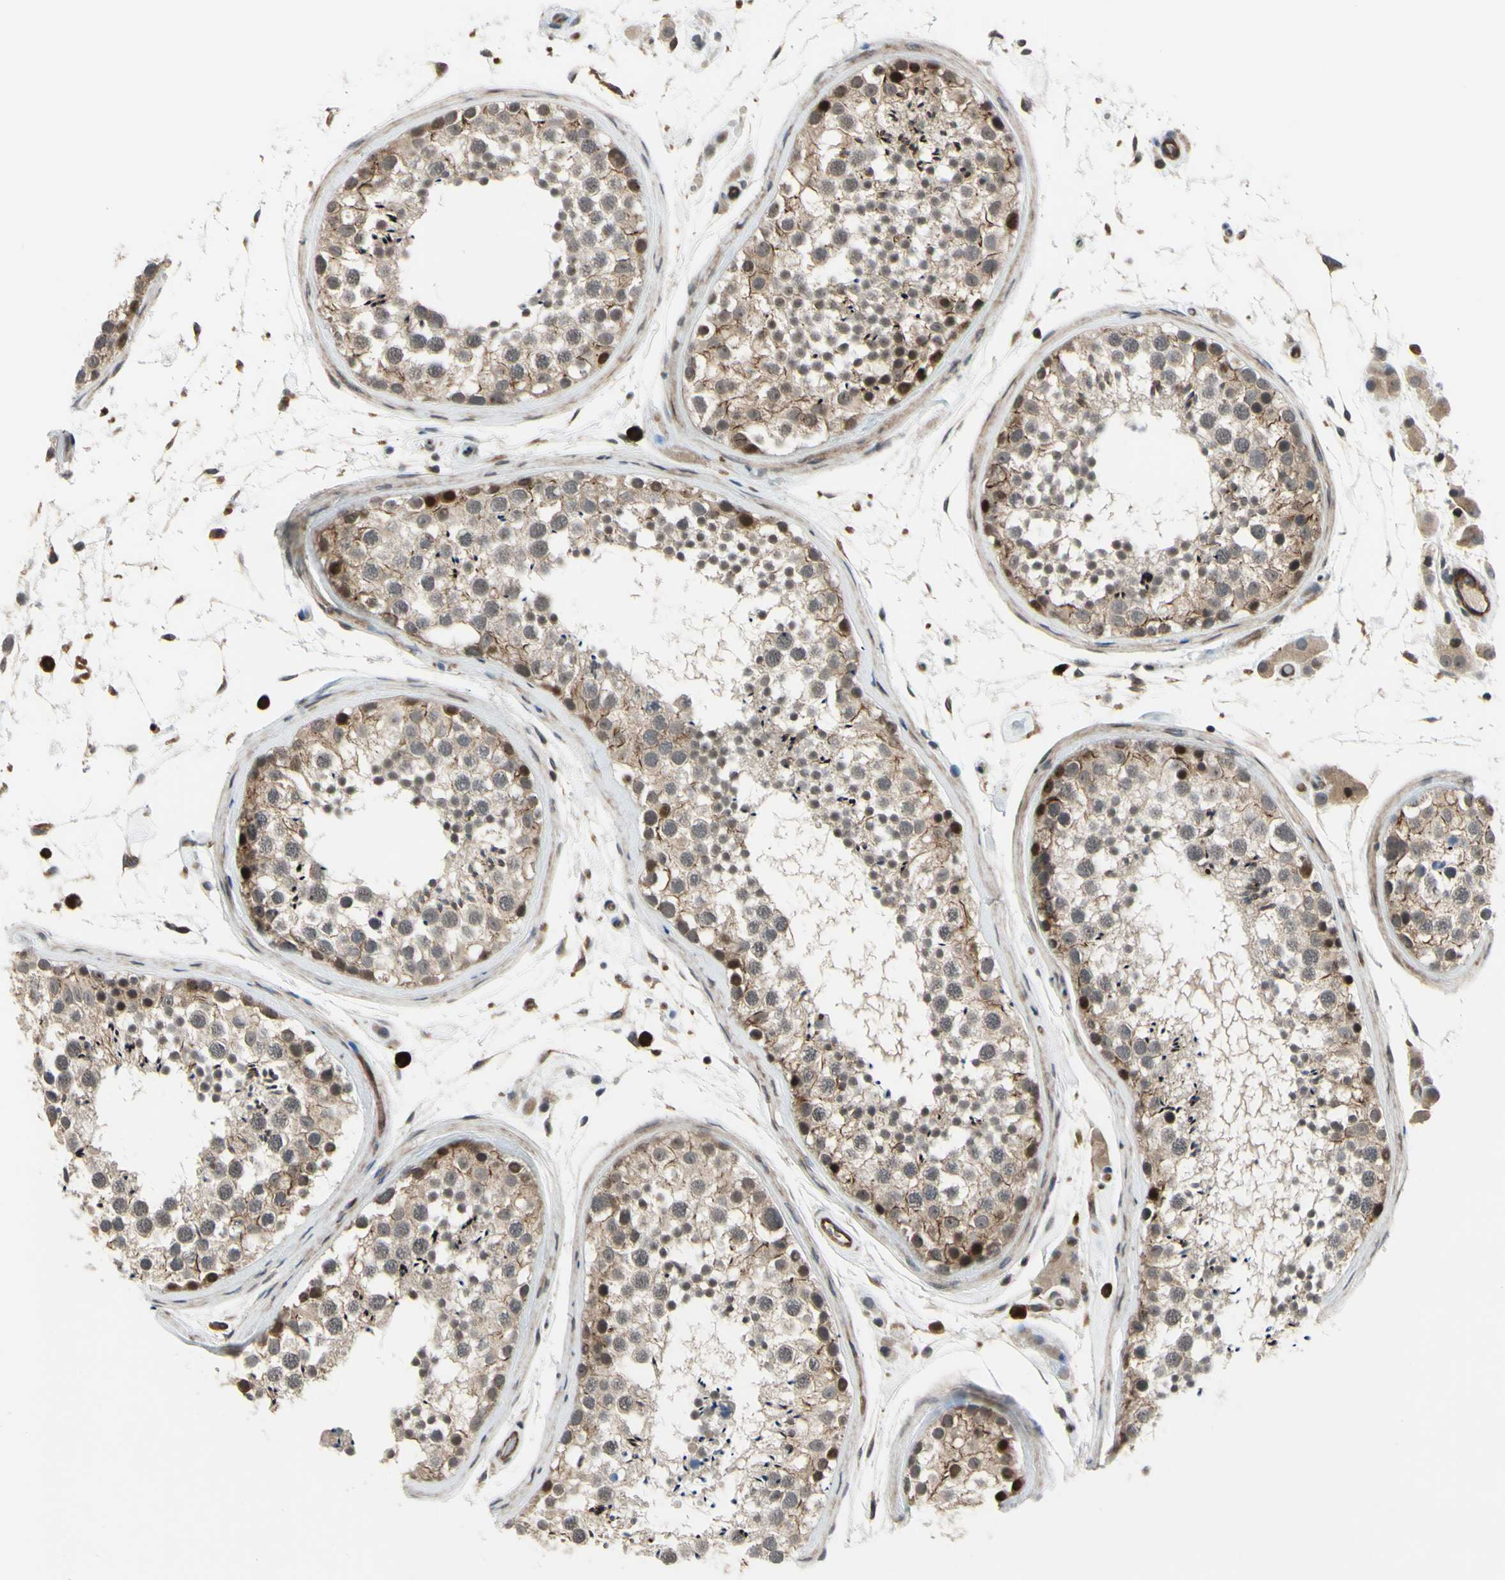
{"staining": {"intensity": "strong", "quantity": "<25%", "location": "cytoplasmic/membranous,nuclear"}, "tissue": "testis", "cell_type": "Cells in seminiferous ducts", "image_type": "normal", "snomed": [{"axis": "morphology", "description": "Normal tissue, NOS"}, {"axis": "topography", "description": "Testis"}], "caption": "Protein staining of benign testis exhibits strong cytoplasmic/membranous,nuclear positivity in about <25% of cells in seminiferous ducts. (DAB (3,3'-diaminobenzidine) IHC with brightfield microscopy, high magnification).", "gene": "COMMD9", "patient": {"sex": "male", "age": 46}}